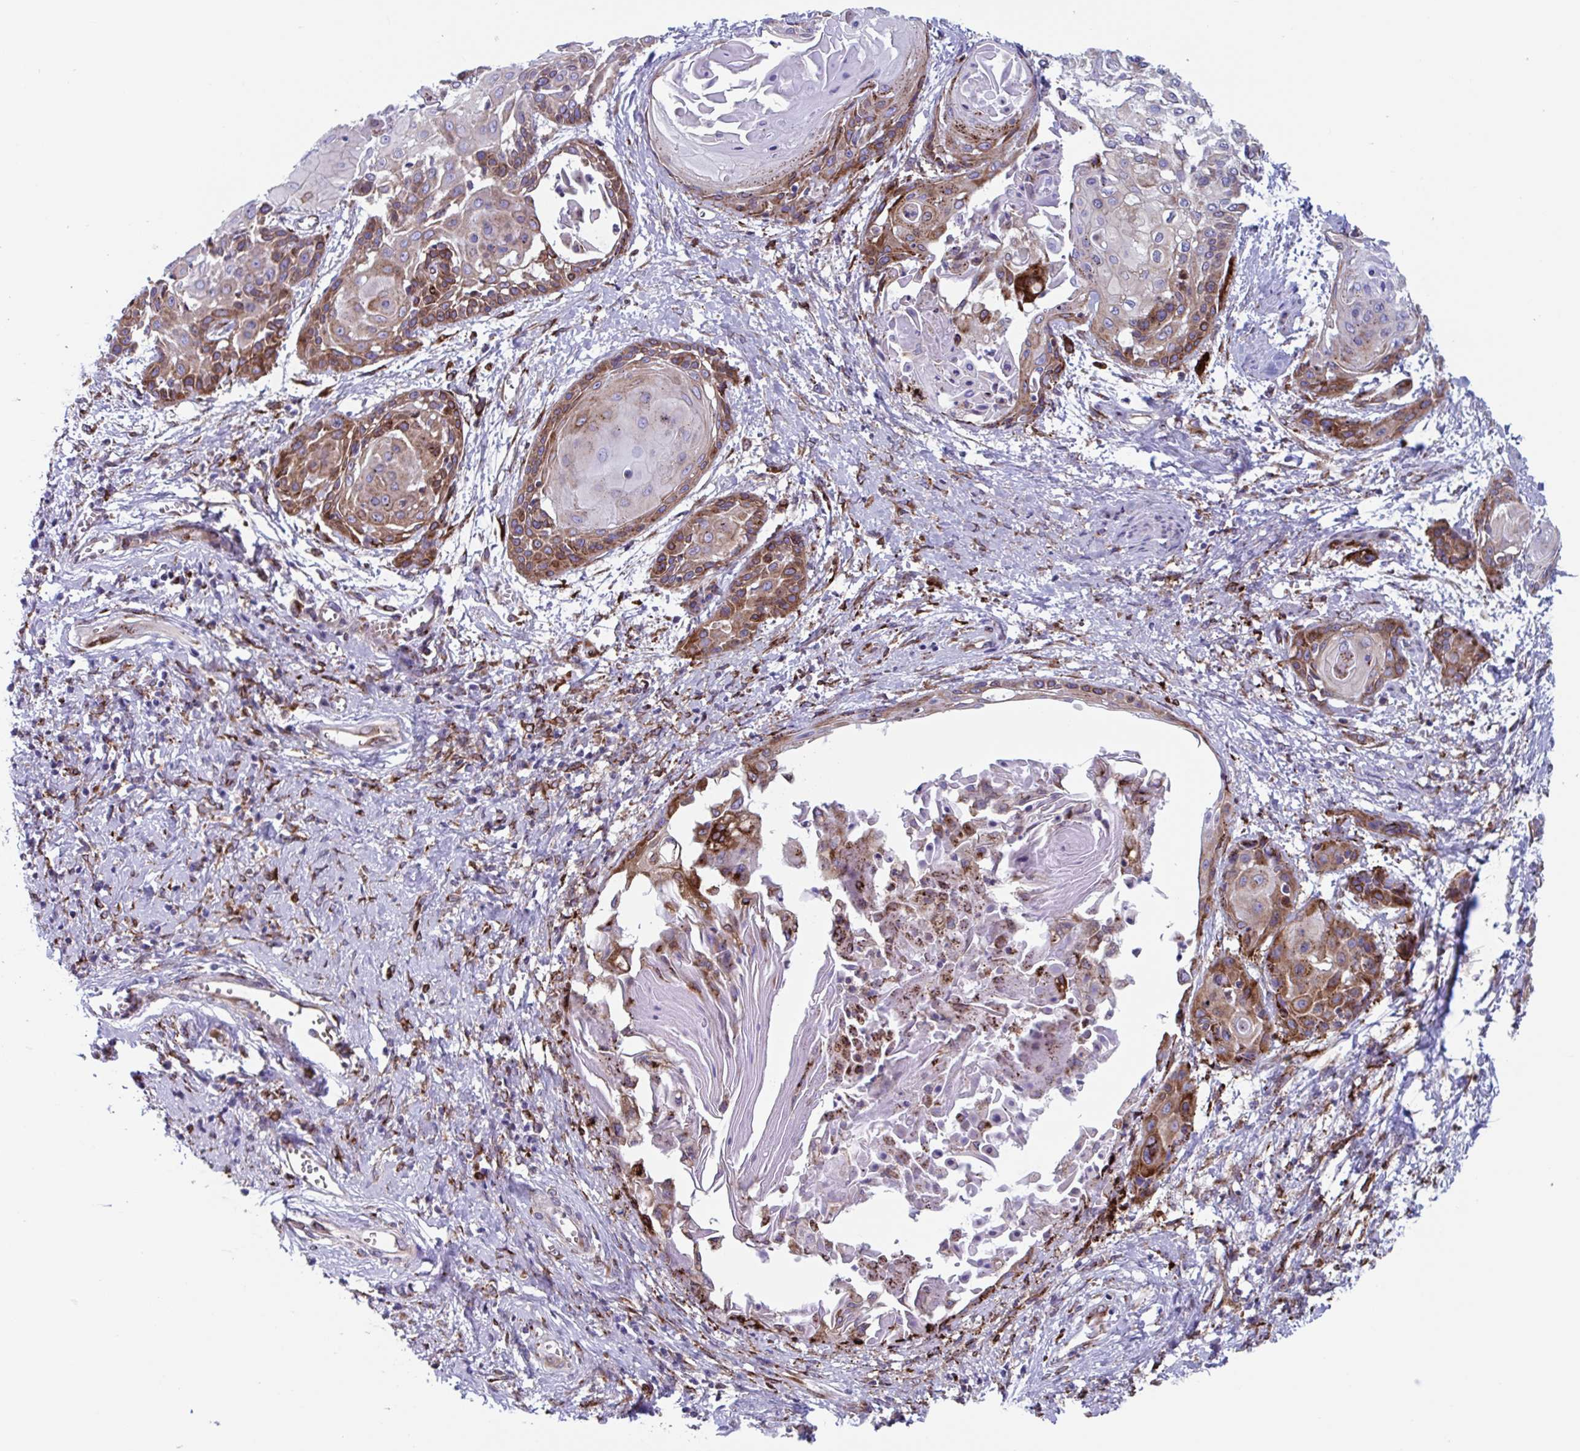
{"staining": {"intensity": "moderate", "quantity": ">75%", "location": "cytoplasmic/membranous"}, "tissue": "cervical cancer", "cell_type": "Tumor cells", "image_type": "cancer", "snomed": [{"axis": "morphology", "description": "Squamous cell carcinoma, NOS"}, {"axis": "topography", "description": "Cervix"}], "caption": "IHC photomicrograph of human squamous cell carcinoma (cervical) stained for a protein (brown), which demonstrates medium levels of moderate cytoplasmic/membranous positivity in about >75% of tumor cells.", "gene": "RFK", "patient": {"sex": "female", "age": 57}}